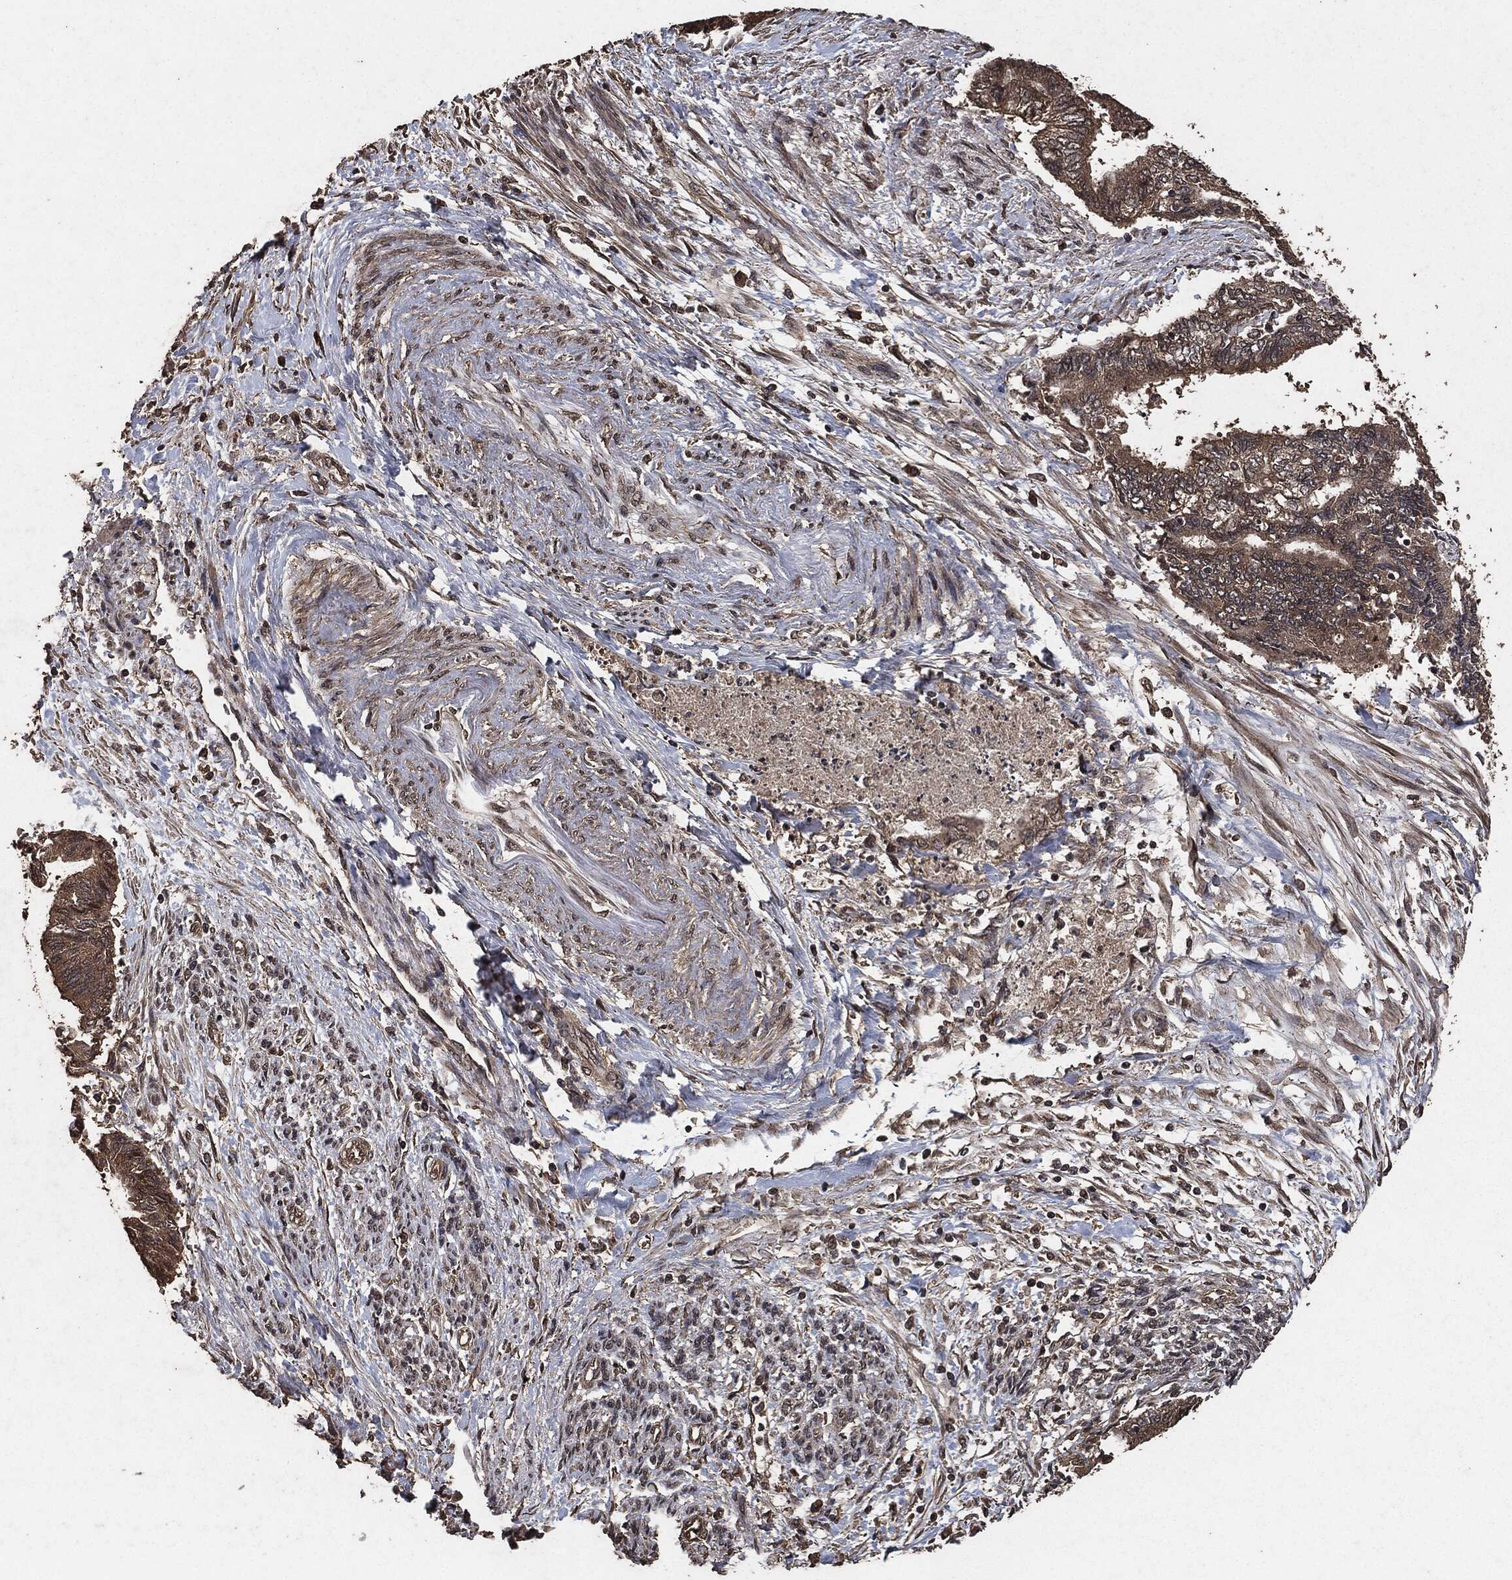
{"staining": {"intensity": "weak", "quantity": "25%-75%", "location": "cytoplasmic/membranous"}, "tissue": "endometrial cancer", "cell_type": "Tumor cells", "image_type": "cancer", "snomed": [{"axis": "morphology", "description": "Adenocarcinoma, NOS"}, {"axis": "topography", "description": "Endometrium"}], "caption": "This histopathology image demonstrates immunohistochemistry staining of human adenocarcinoma (endometrial), with low weak cytoplasmic/membranous staining in approximately 25%-75% of tumor cells.", "gene": "AKT1S1", "patient": {"sex": "female", "age": 65}}